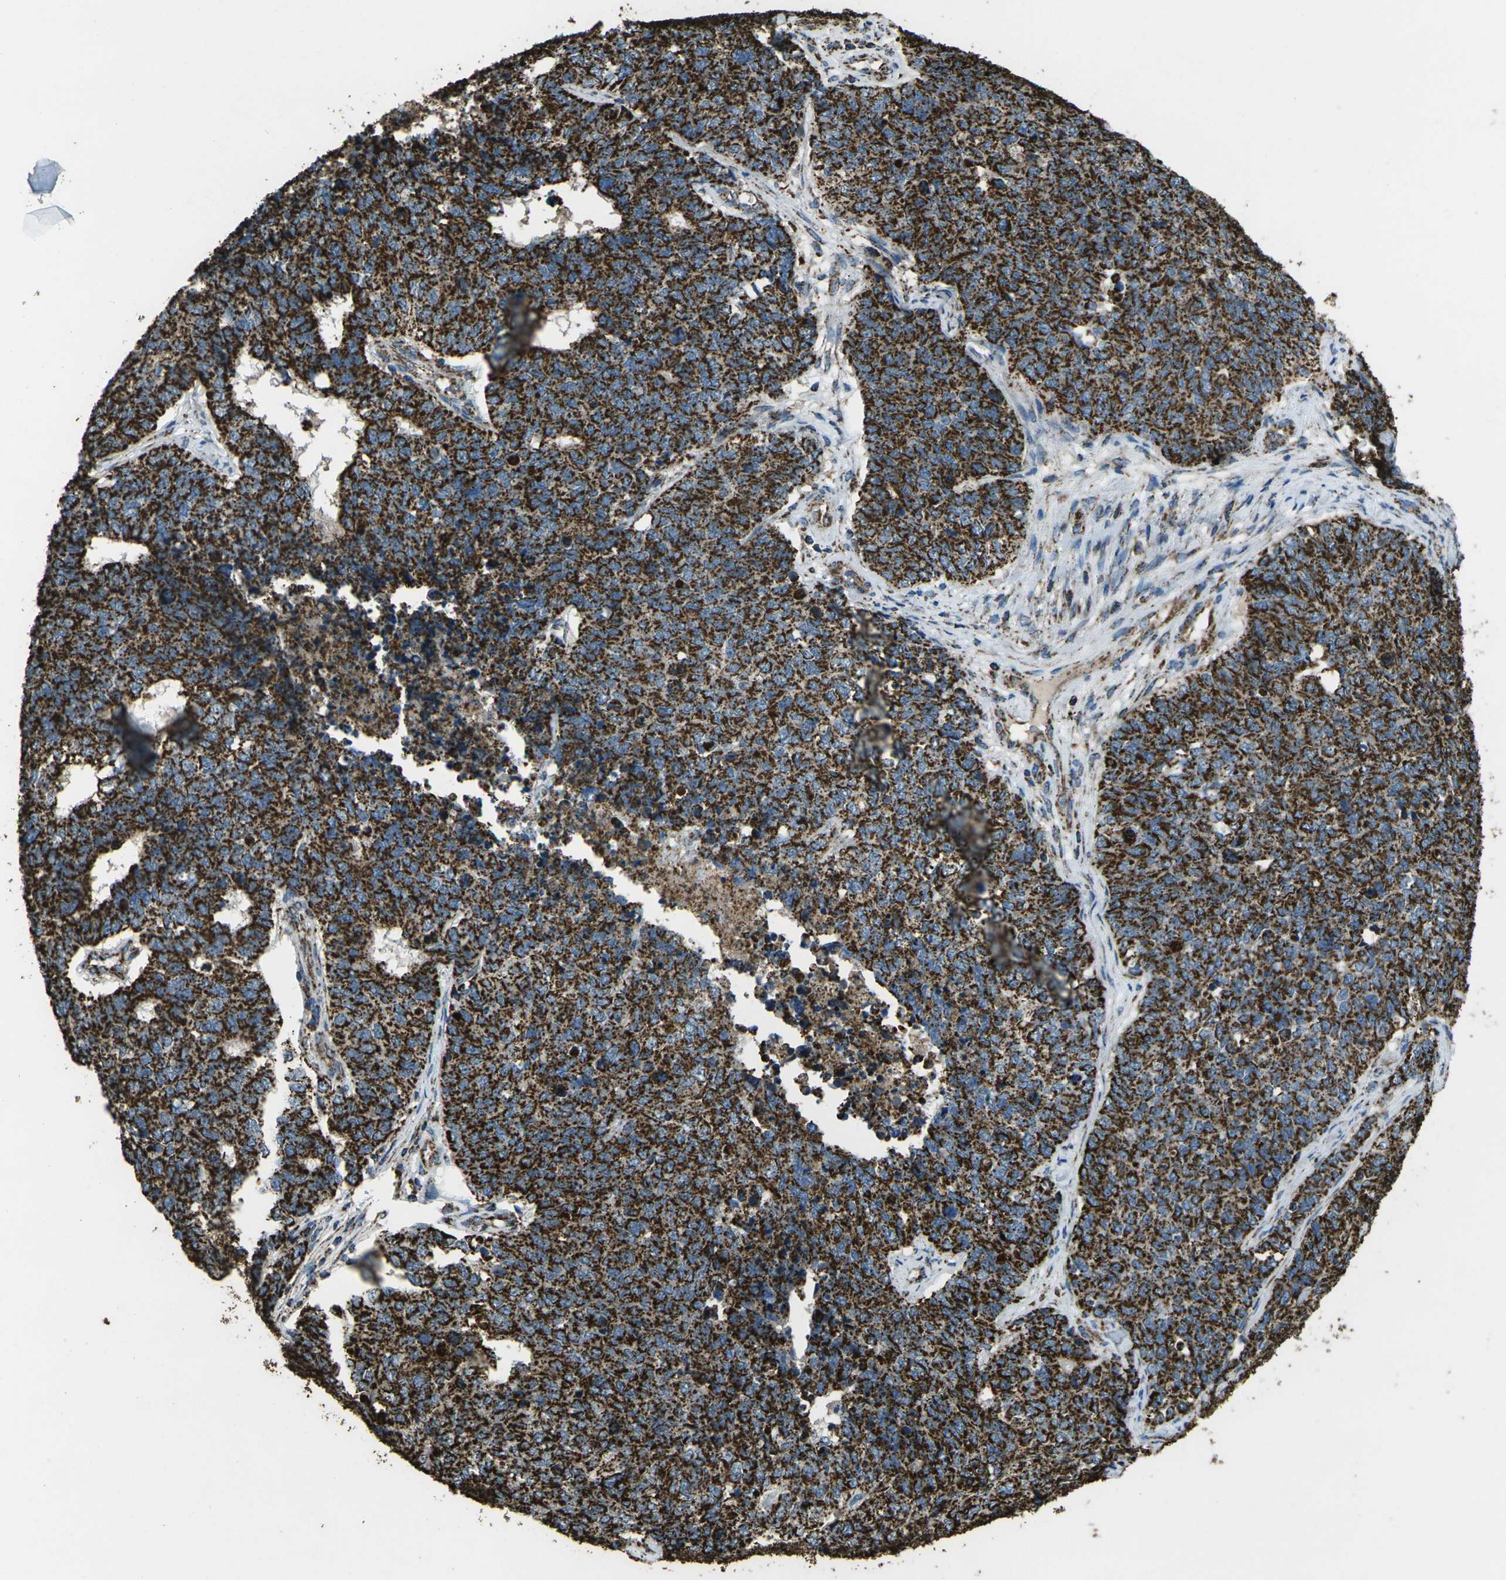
{"staining": {"intensity": "strong", "quantity": ">75%", "location": "cytoplasmic/membranous"}, "tissue": "cervical cancer", "cell_type": "Tumor cells", "image_type": "cancer", "snomed": [{"axis": "morphology", "description": "Squamous cell carcinoma, NOS"}, {"axis": "topography", "description": "Cervix"}], "caption": "DAB immunohistochemical staining of human cervical squamous cell carcinoma exhibits strong cytoplasmic/membranous protein staining in about >75% of tumor cells. (IHC, brightfield microscopy, high magnification).", "gene": "KLHL5", "patient": {"sex": "female", "age": 63}}